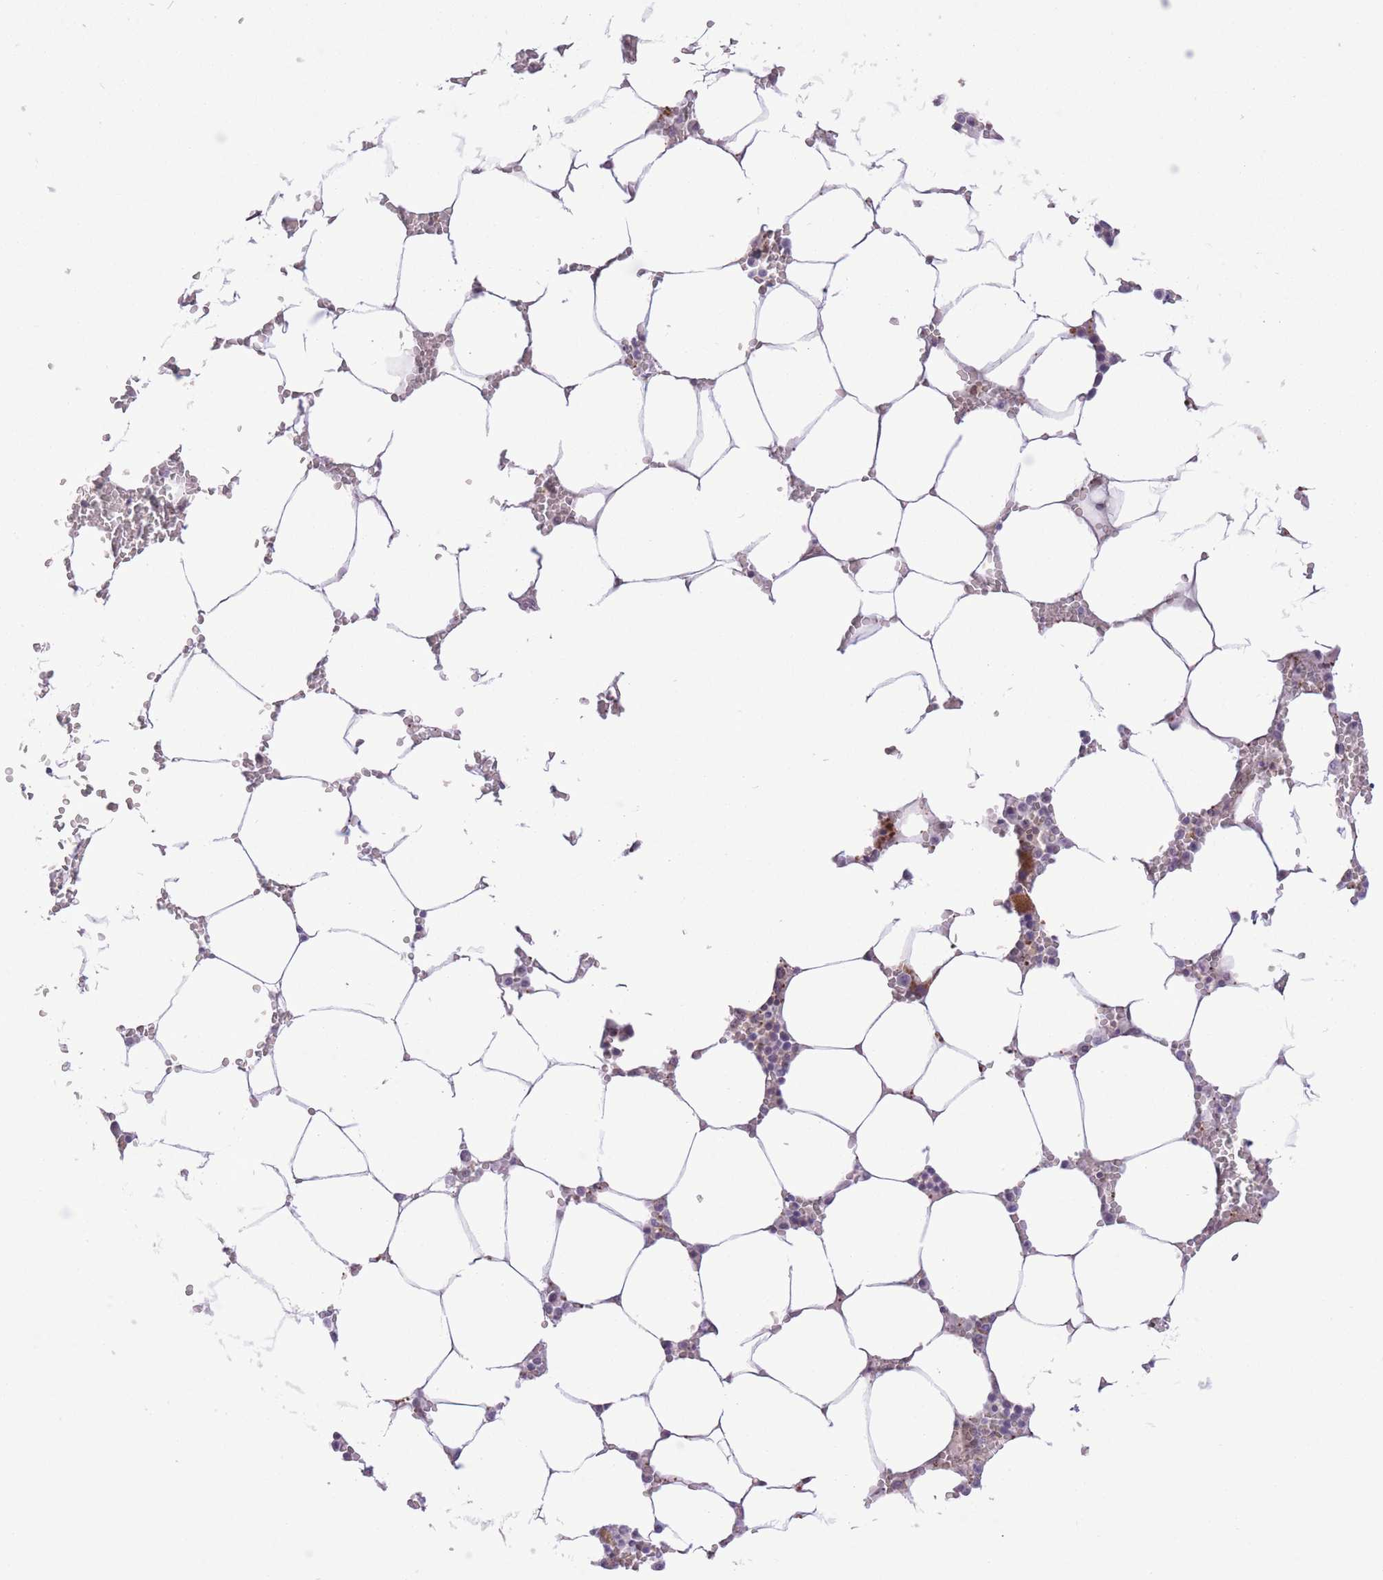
{"staining": {"intensity": "moderate", "quantity": "<25%", "location": "cytoplasmic/membranous"}, "tissue": "bone marrow", "cell_type": "Hematopoietic cells", "image_type": "normal", "snomed": [{"axis": "morphology", "description": "Normal tissue, NOS"}, {"axis": "topography", "description": "Bone marrow"}], "caption": "Immunohistochemical staining of benign human bone marrow exhibits low levels of moderate cytoplasmic/membranous staining in about <25% of hematopoietic cells. (IHC, brightfield microscopy, high magnification).", "gene": "ZBED5", "patient": {"sex": "male", "age": 70}}